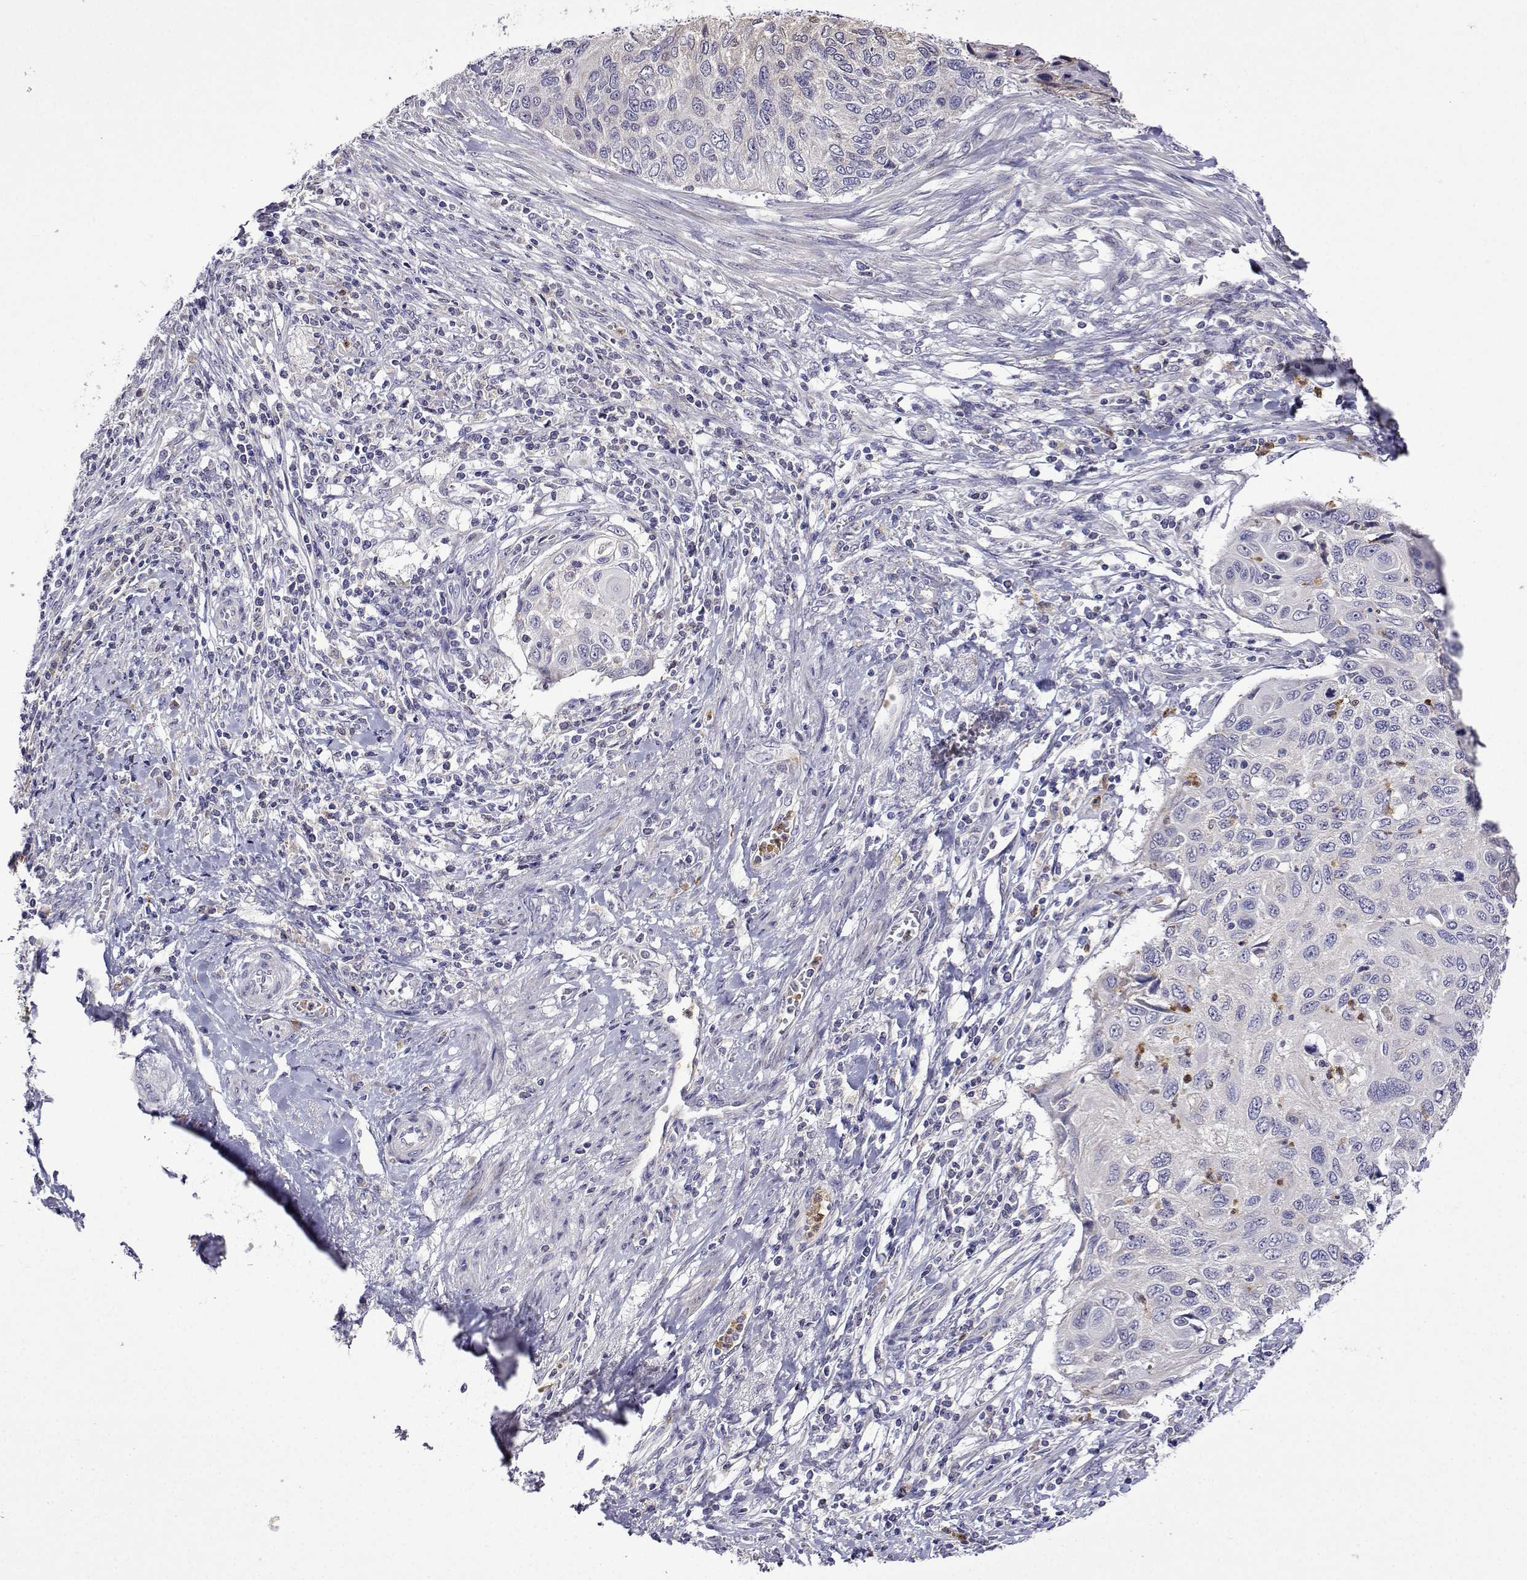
{"staining": {"intensity": "negative", "quantity": "none", "location": "none"}, "tissue": "cervical cancer", "cell_type": "Tumor cells", "image_type": "cancer", "snomed": [{"axis": "morphology", "description": "Squamous cell carcinoma, NOS"}, {"axis": "topography", "description": "Cervix"}], "caption": "IHC of human cervical squamous cell carcinoma displays no staining in tumor cells.", "gene": "SULT2A1", "patient": {"sex": "female", "age": 70}}